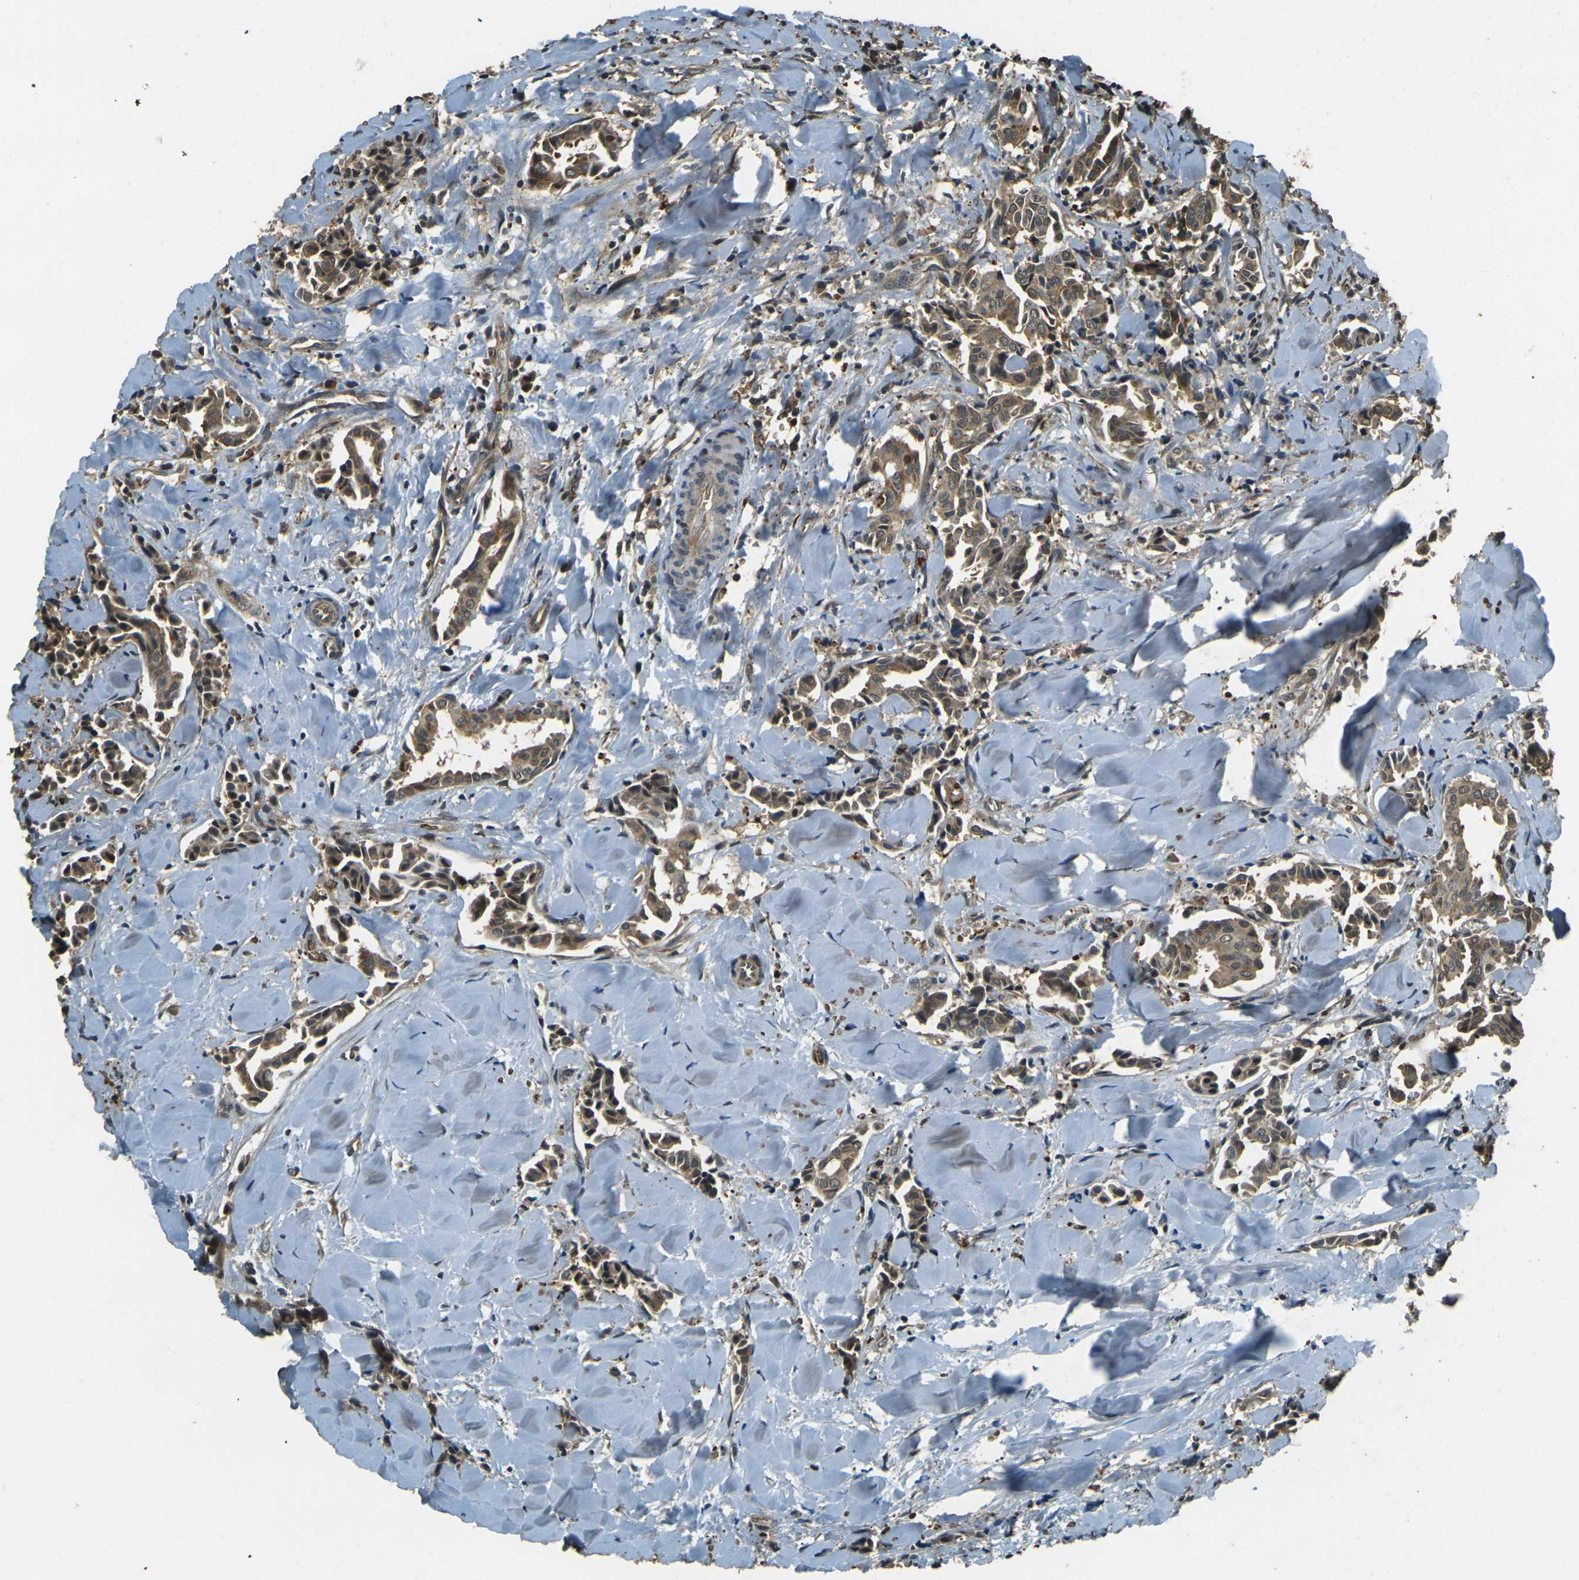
{"staining": {"intensity": "moderate", "quantity": ">75%", "location": "cytoplasmic/membranous"}, "tissue": "head and neck cancer", "cell_type": "Tumor cells", "image_type": "cancer", "snomed": [{"axis": "morphology", "description": "Adenocarcinoma, NOS"}, {"axis": "topography", "description": "Salivary gland"}, {"axis": "topography", "description": "Head-Neck"}], "caption": "Protein staining exhibits moderate cytoplasmic/membranous expression in about >75% of tumor cells in adenocarcinoma (head and neck).", "gene": "TOR1A", "patient": {"sex": "female", "age": 59}}